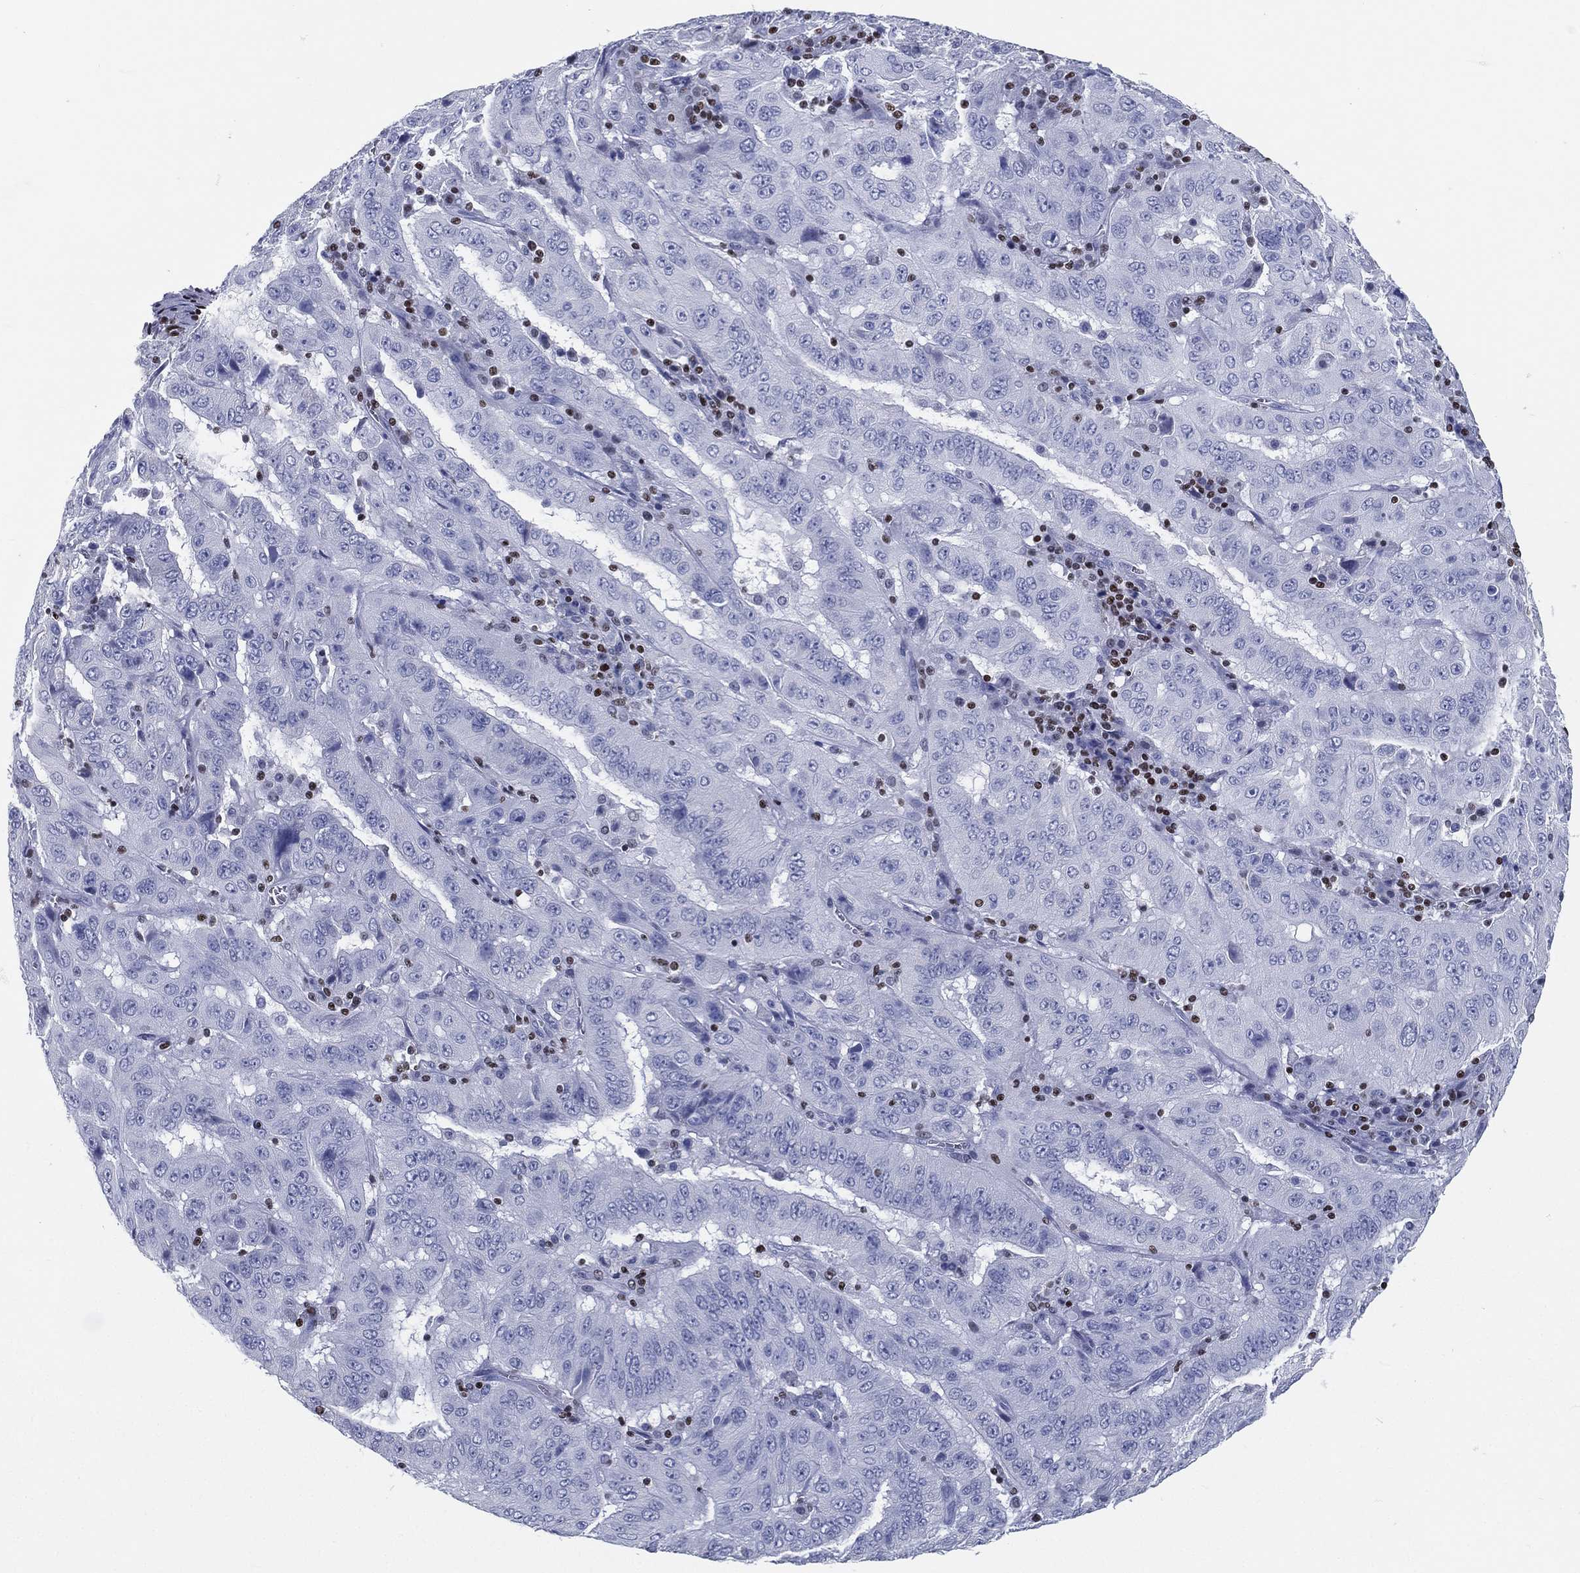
{"staining": {"intensity": "negative", "quantity": "none", "location": "none"}, "tissue": "pancreatic cancer", "cell_type": "Tumor cells", "image_type": "cancer", "snomed": [{"axis": "morphology", "description": "Adenocarcinoma, NOS"}, {"axis": "topography", "description": "Pancreas"}], "caption": "A photomicrograph of pancreatic adenocarcinoma stained for a protein shows no brown staining in tumor cells.", "gene": "PYHIN1", "patient": {"sex": "male", "age": 63}}